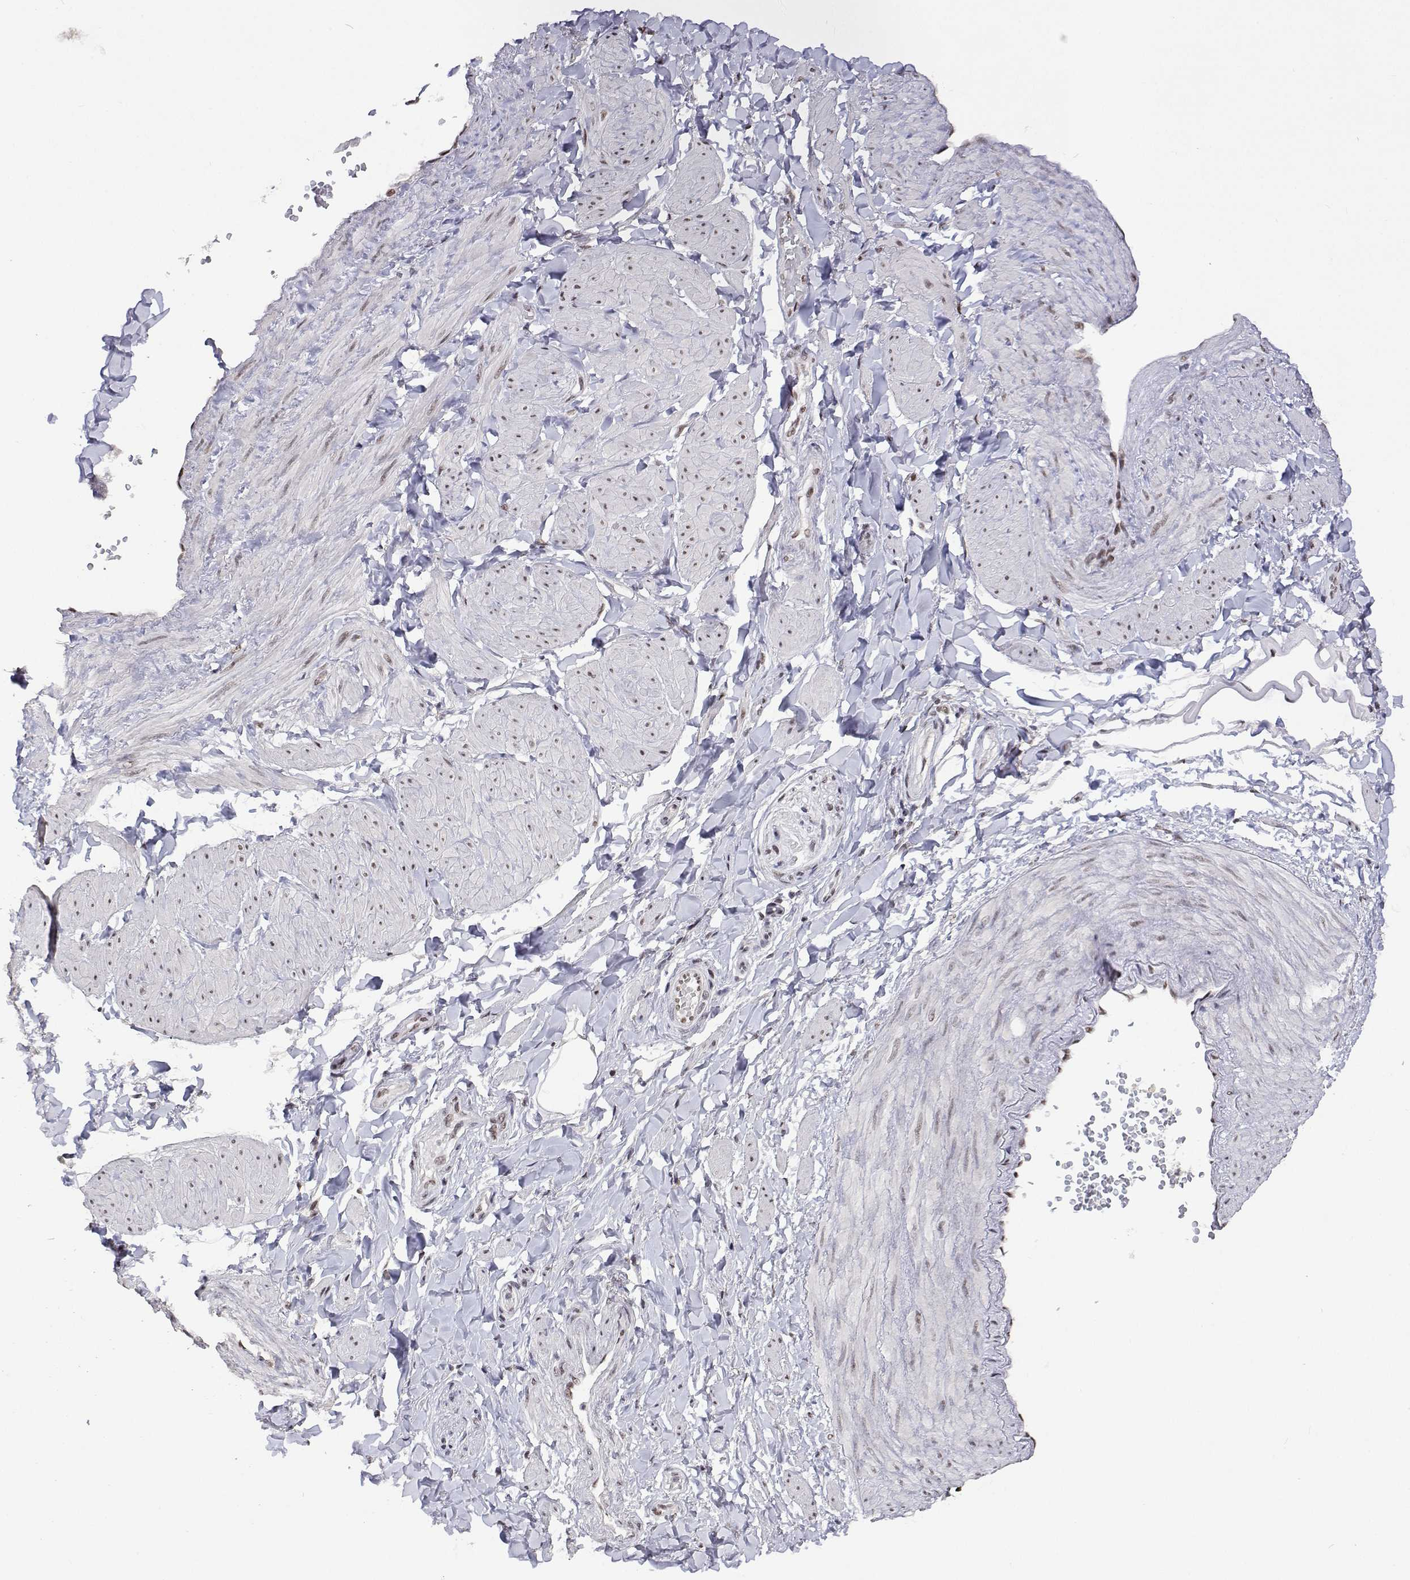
{"staining": {"intensity": "negative", "quantity": "none", "location": "none"}, "tissue": "adipose tissue", "cell_type": "Adipocytes", "image_type": "normal", "snomed": [{"axis": "morphology", "description": "Normal tissue, NOS"}, {"axis": "topography", "description": "Epididymis"}, {"axis": "topography", "description": "Peripheral nerve tissue"}], "caption": "Human adipose tissue stained for a protein using immunohistochemistry displays no positivity in adipocytes.", "gene": "HNRNPA0", "patient": {"sex": "male", "age": 32}}